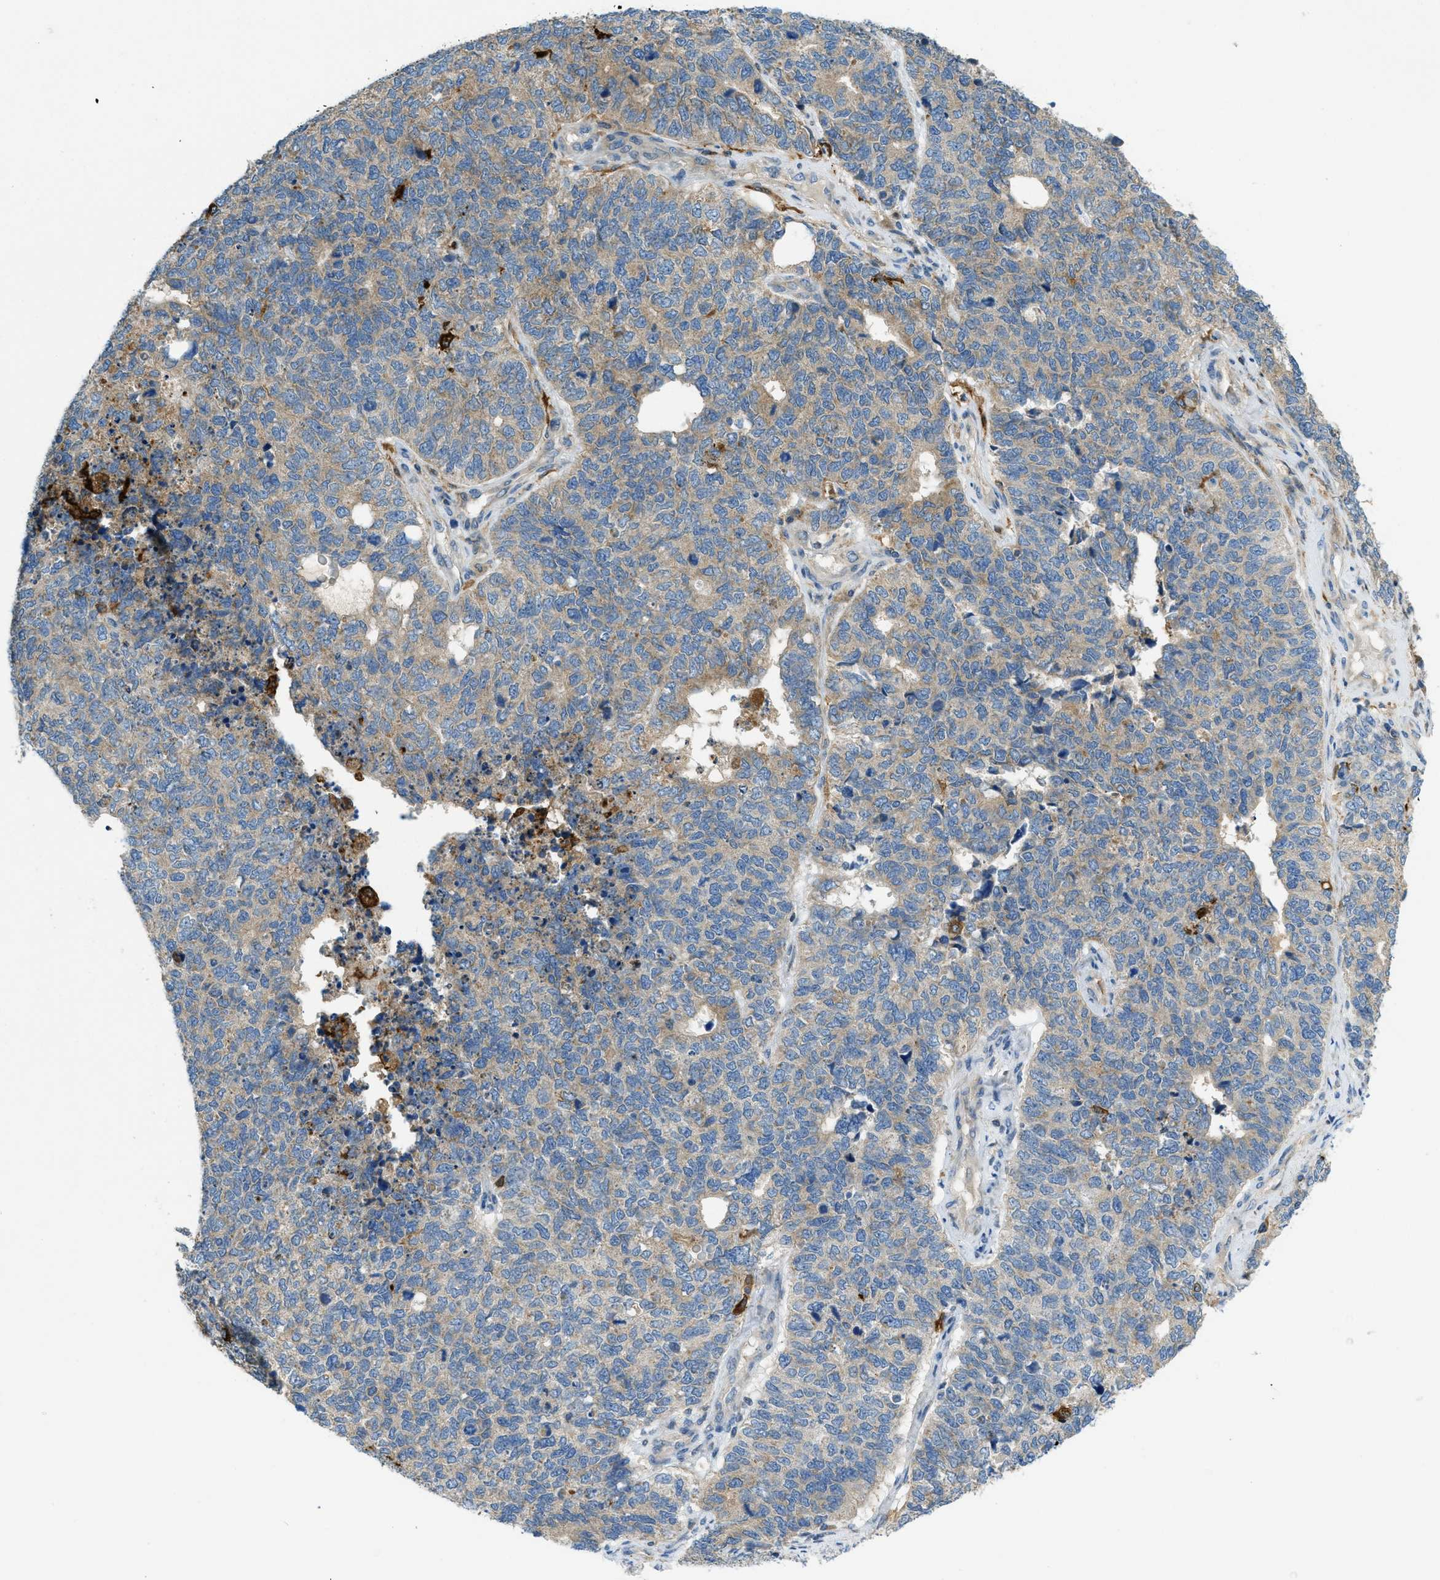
{"staining": {"intensity": "weak", "quantity": ">75%", "location": "cytoplasmic/membranous"}, "tissue": "cervical cancer", "cell_type": "Tumor cells", "image_type": "cancer", "snomed": [{"axis": "morphology", "description": "Squamous cell carcinoma, NOS"}, {"axis": "topography", "description": "Cervix"}], "caption": "A high-resolution micrograph shows immunohistochemistry (IHC) staining of cervical squamous cell carcinoma, which demonstrates weak cytoplasmic/membranous expression in approximately >75% of tumor cells.", "gene": "RFFL", "patient": {"sex": "female", "age": 63}}